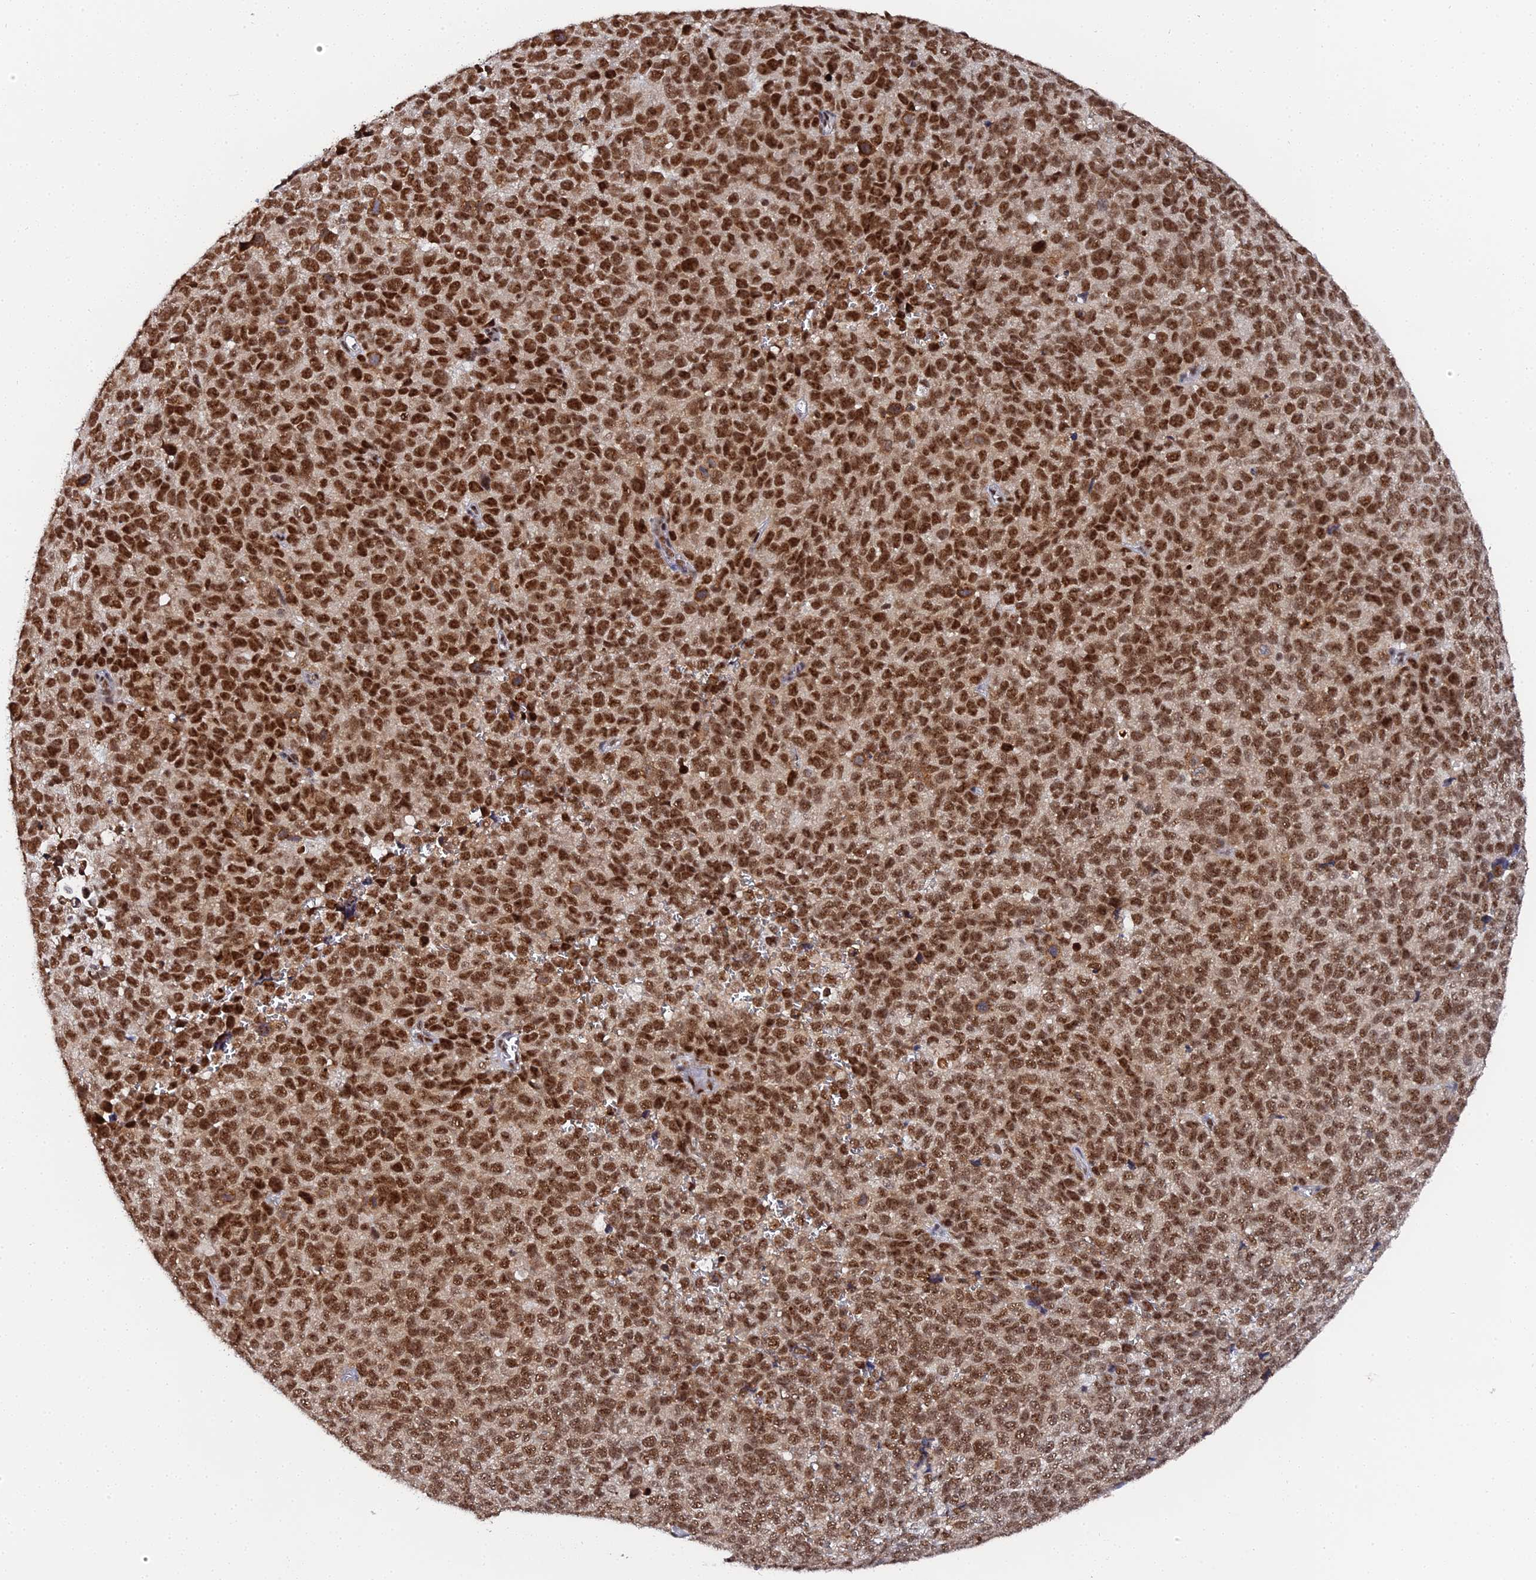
{"staining": {"intensity": "strong", "quantity": ">75%", "location": "nuclear"}, "tissue": "melanoma", "cell_type": "Tumor cells", "image_type": "cancer", "snomed": [{"axis": "morphology", "description": "Malignant melanoma, NOS"}, {"axis": "topography", "description": "Nose, NOS"}], "caption": "Melanoma was stained to show a protein in brown. There is high levels of strong nuclear expression in approximately >75% of tumor cells.", "gene": "MAGOHB", "patient": {"sex": "female", "age": 48}}